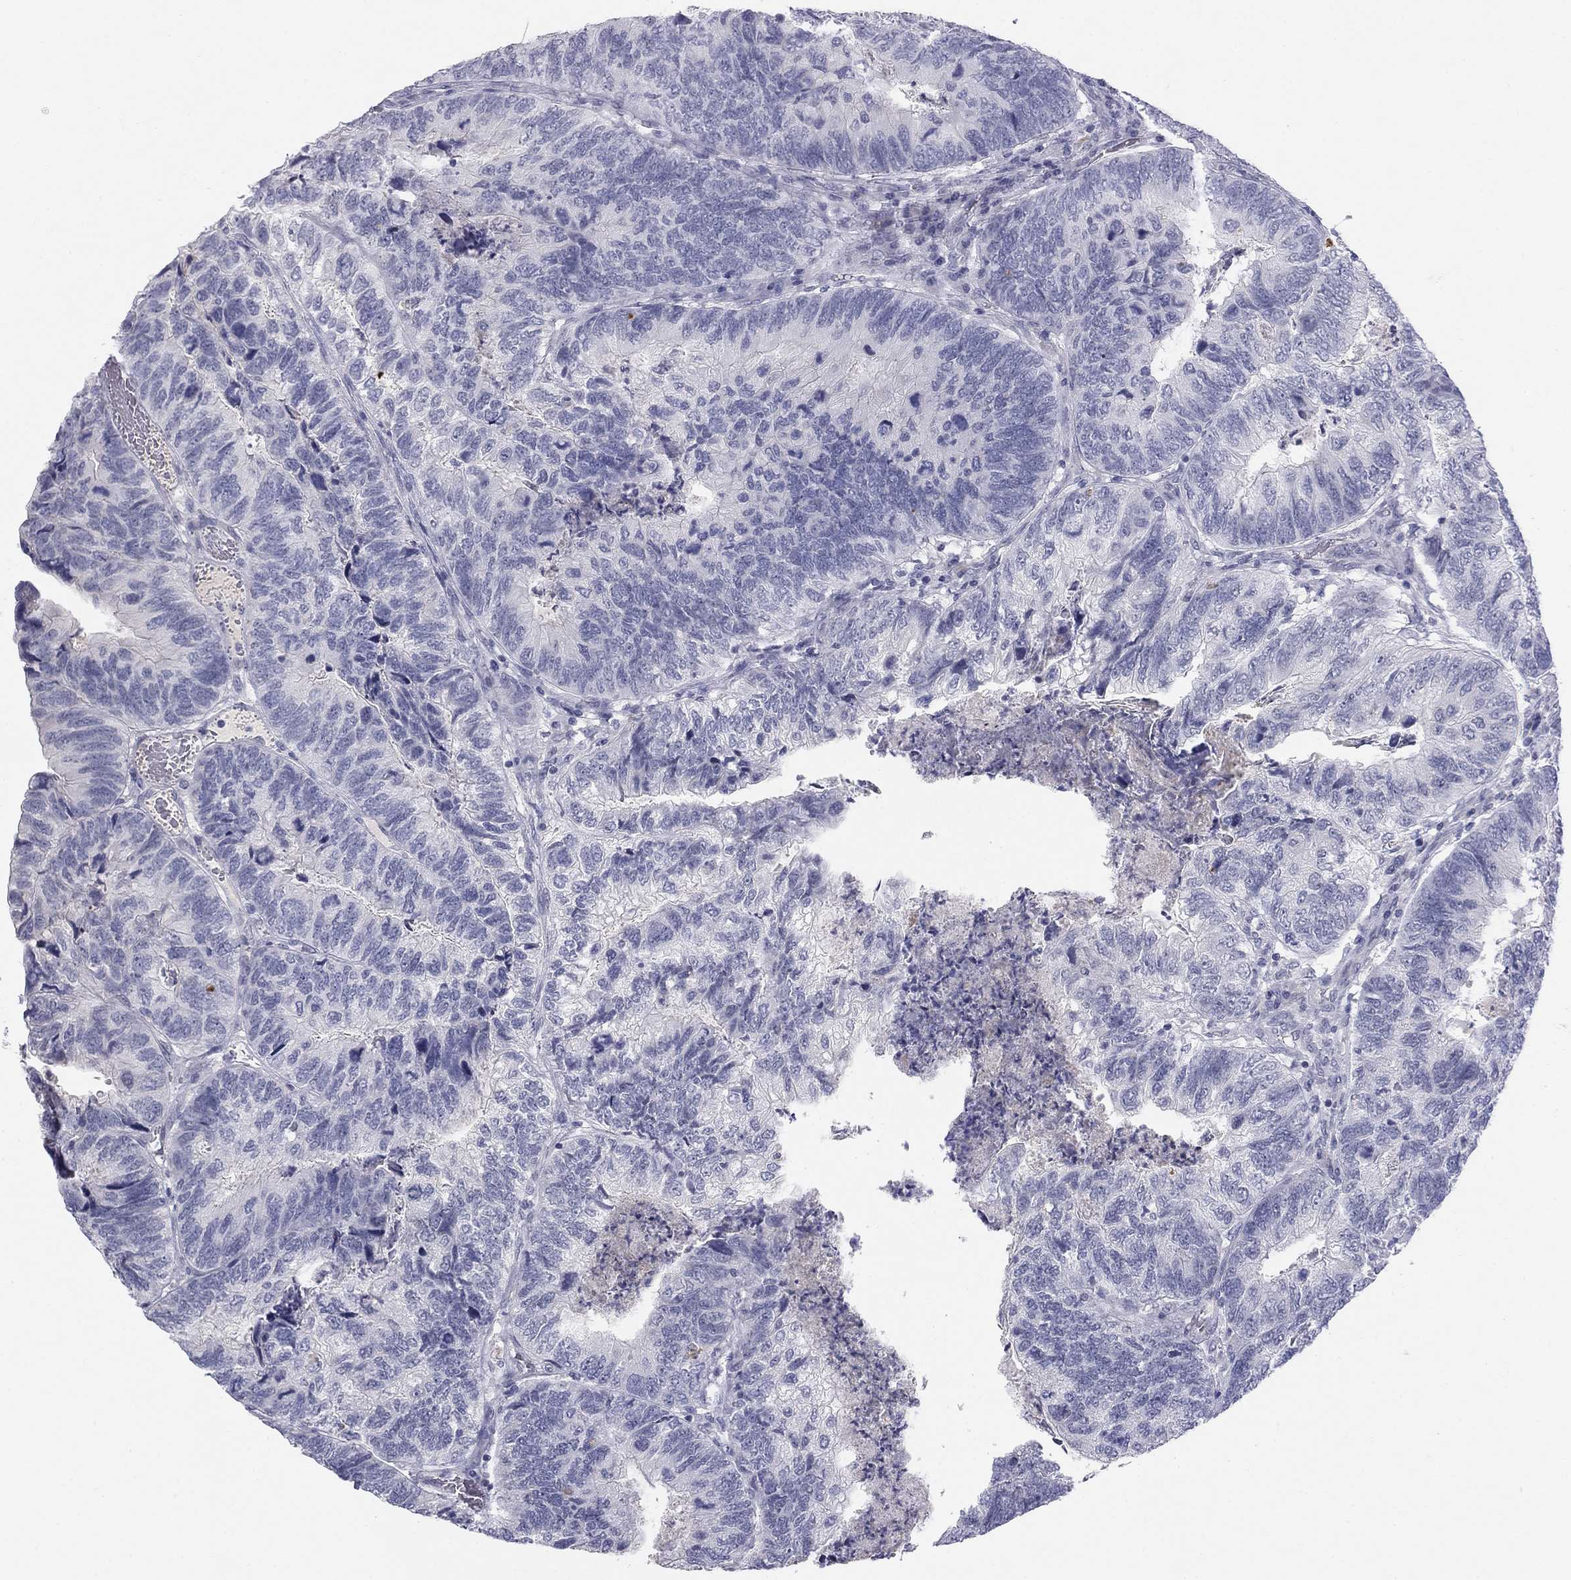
{"staining": {"intensity": "negative", "quantity": "none", "location": "none"}, "tissue": "colorectal cancer", "cell_type": "Tumor cells", "image_type": "cancer", "snomed": [{"axis": "morphology", "description": "Adenocarcinoma, NOS"}, {"axis": "topography", "description": "Colon"}], "caption": "A photomicrograph of colorectal cancer (adenocarcinoma) stained for a protein reveals no brown staining in tumor cells.", "gene": "TFAP2B", "patient": {"sex": "female", "age": 67}}